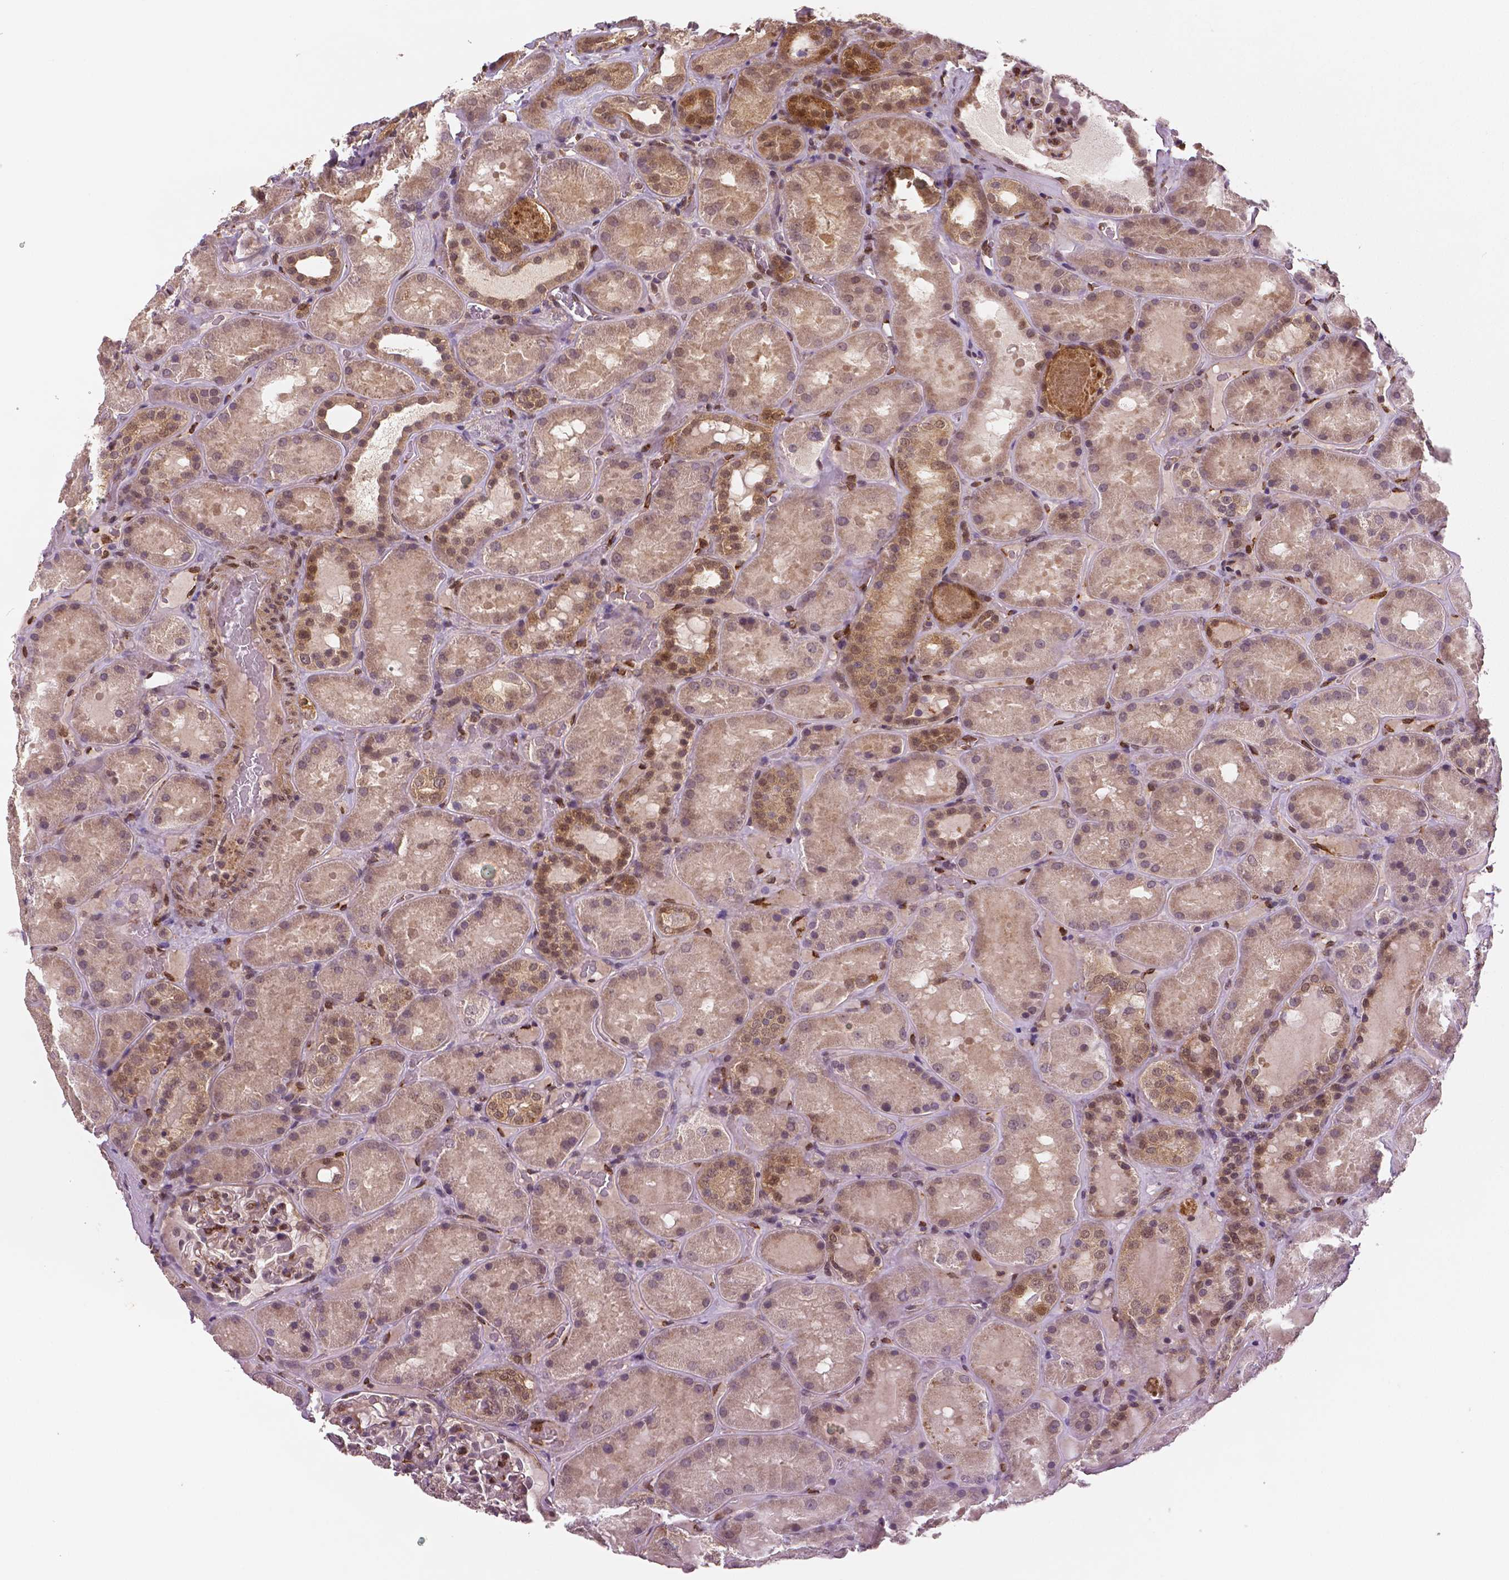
{"staining": {"intensity": "moderate", "quantity": "25%-75%", "location": "cytoplasmic/membranous,nuclear"}, "tissue": "kidney", "cell_type": "Cells in glomeruli", "image_type": "normal", "snomed": [{"axis": "morphology", "description": "Normal tissue, NOS"}, {"axis": "topography", "description": "Kidney"}], "caption": "The immunohistochemical stain shows moderate cytoplasmic/membranous,nuclear expression in cells in glomeruli of unremarkable kidney.", "gene": "STAT3", "patient": {"sex": "male", "age": 73}}